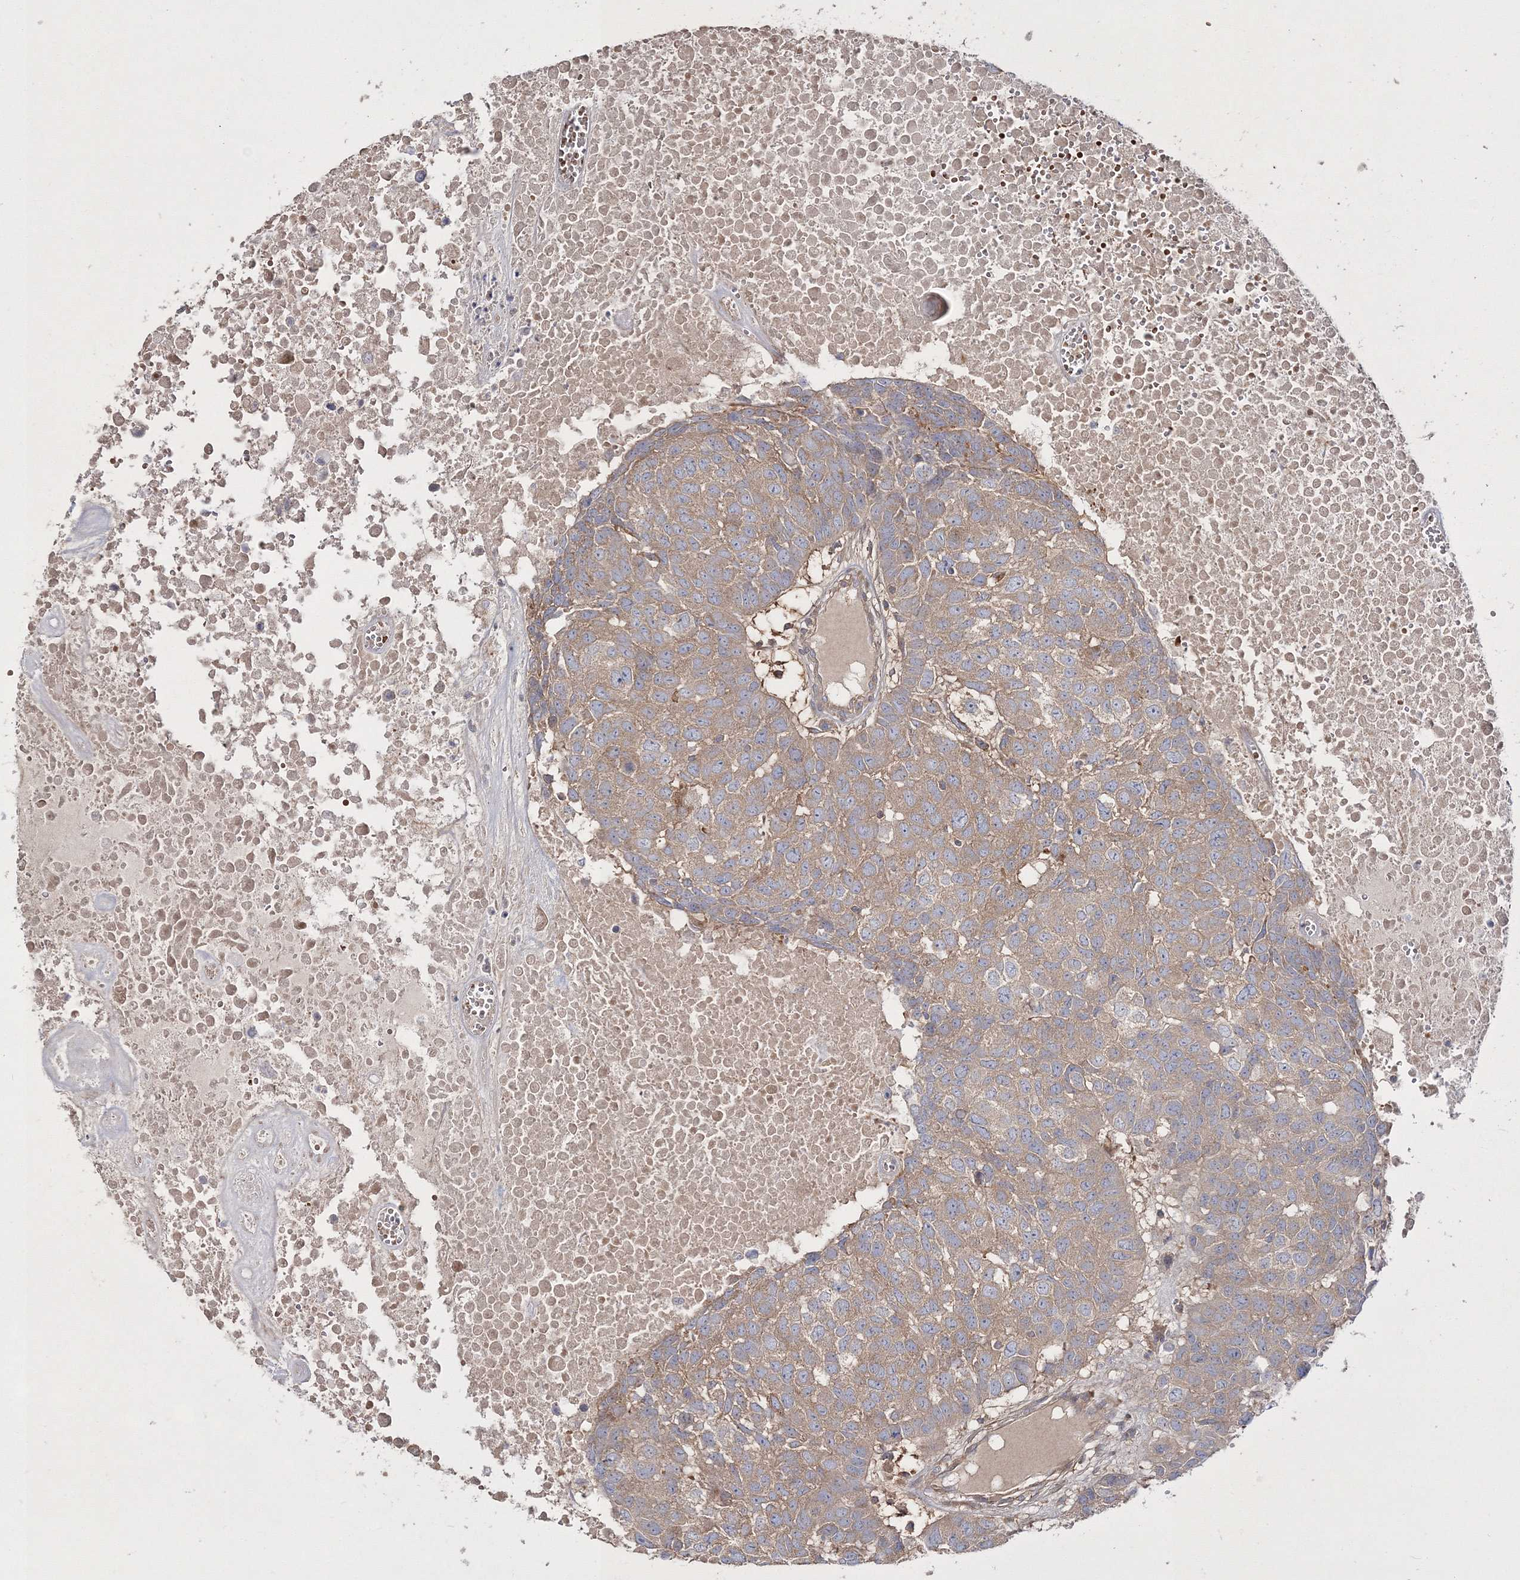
{"staining": {"intensity": "weak", "quantity": ">75%", "location": "cytoplasmic/membranous"}, "tissue": "head and neck cancer", "cell_type": "Tumor cells", "image_type": "cancer", "snomed": [{"axis": "morphology", "description": "Squamous cell carcinoma, NOS"}, {"axis": "topography", "description": "Head-Neck"}], "caption": "A low amount of weak cytoplasmic/membranous positivity is appreciated in approximately >75% of tumor cells in squamous cell carcinoma (head and neck) tissue.", "gene": "ZSWIM6", "patient": {"sex": "male", "age": 66}}